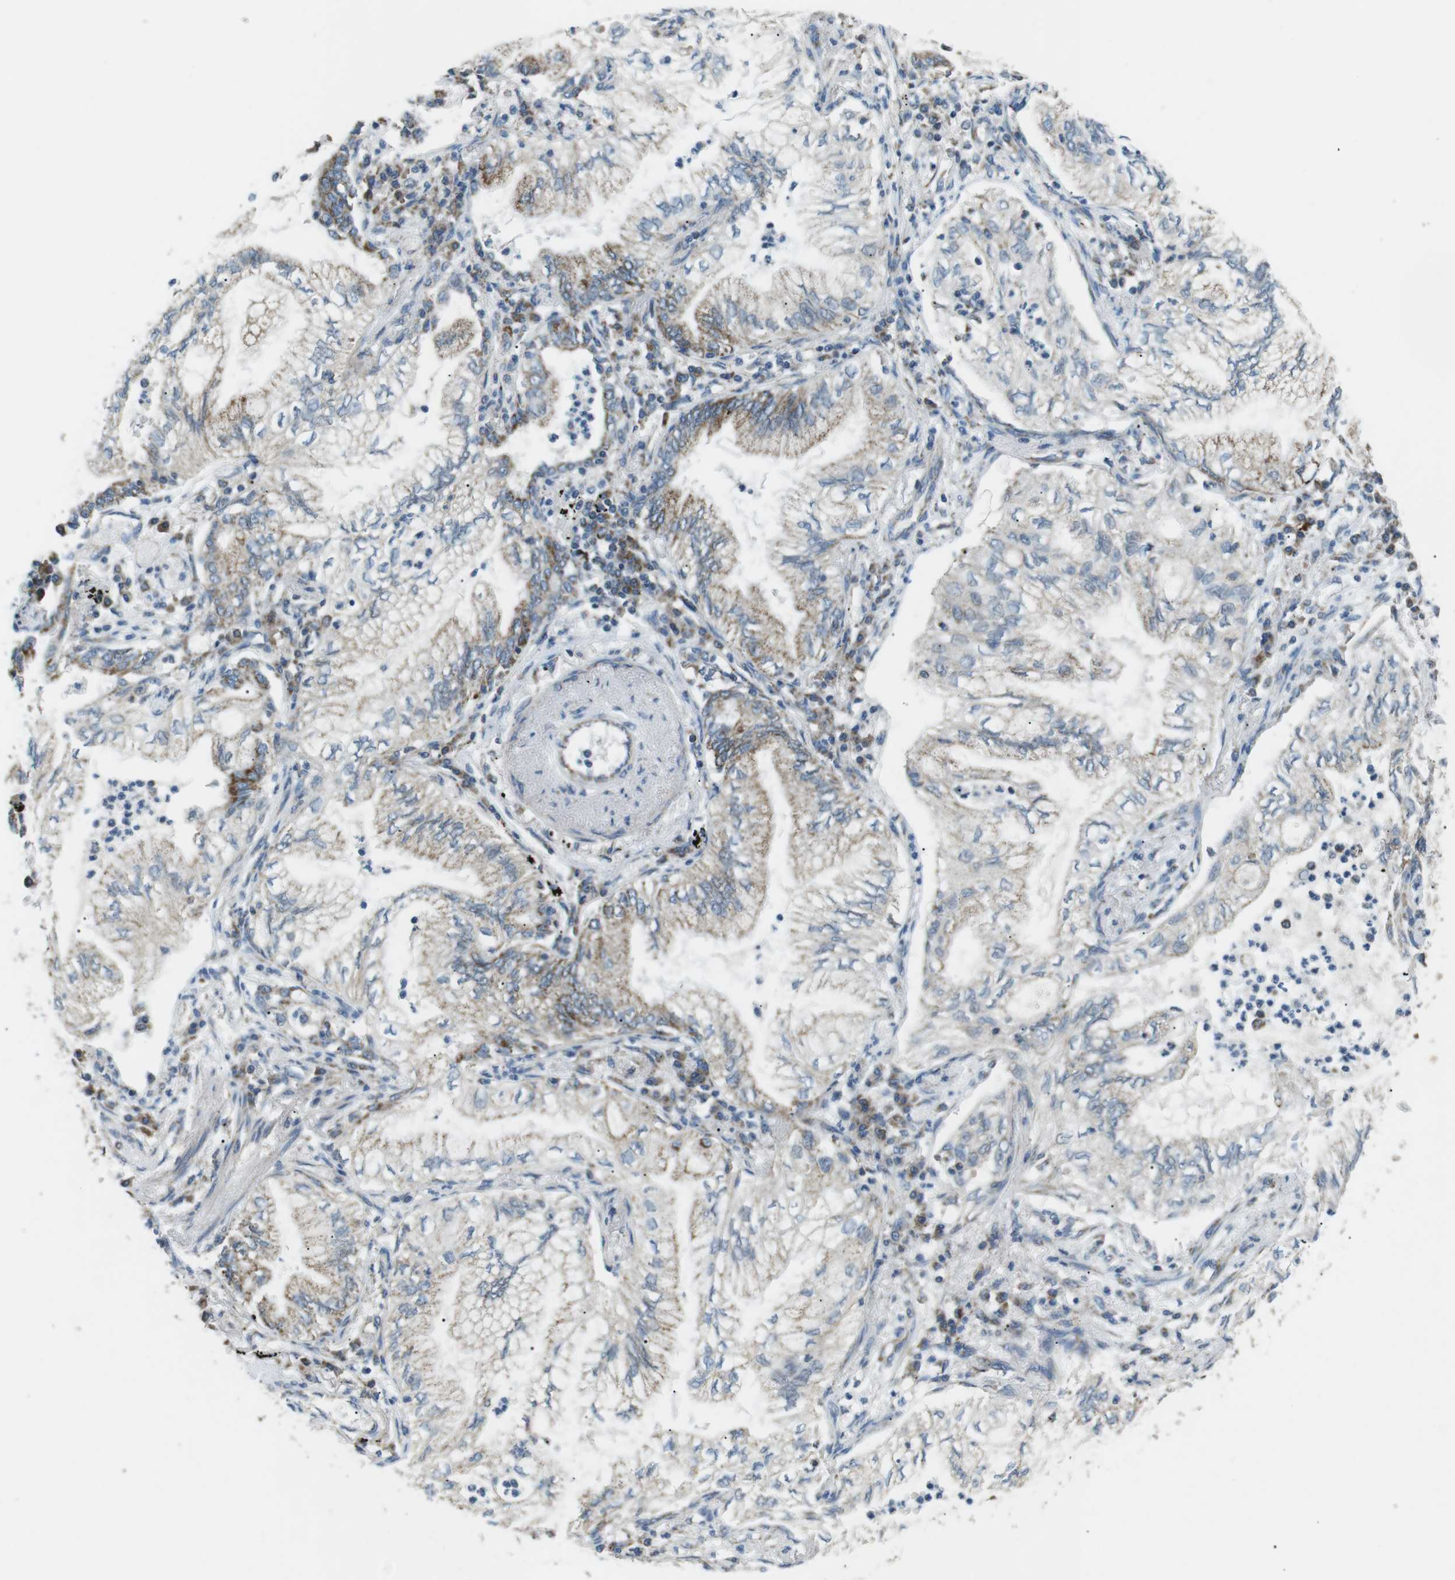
{"staining": {"intensity": "moderate", "quantity": "25%-75%", "location": "cytoplasmic/membranous"}, "tissue": "lung cancer", "cell_type": "Tumor cells", "image_type": "cancer", "snomed": [{"axis": "morphology", "description": "Normal tissue, NOS"}, {"axis": "morphology", "description": "Adenocarcinoma, NOS"}, {"axis": "topography", "description": "Bronchus"}, {"axis": "topography", "description": "Lung"}], "caption": "Human lung adenocarcinoma stained for a protein (brown) demonstrates moderate cytoplasmic/membranous positive positivity in approximately 25%-75% of tumor cells.", "gene": "BACE1", "patient": {"sex": "female", "age": 70}}